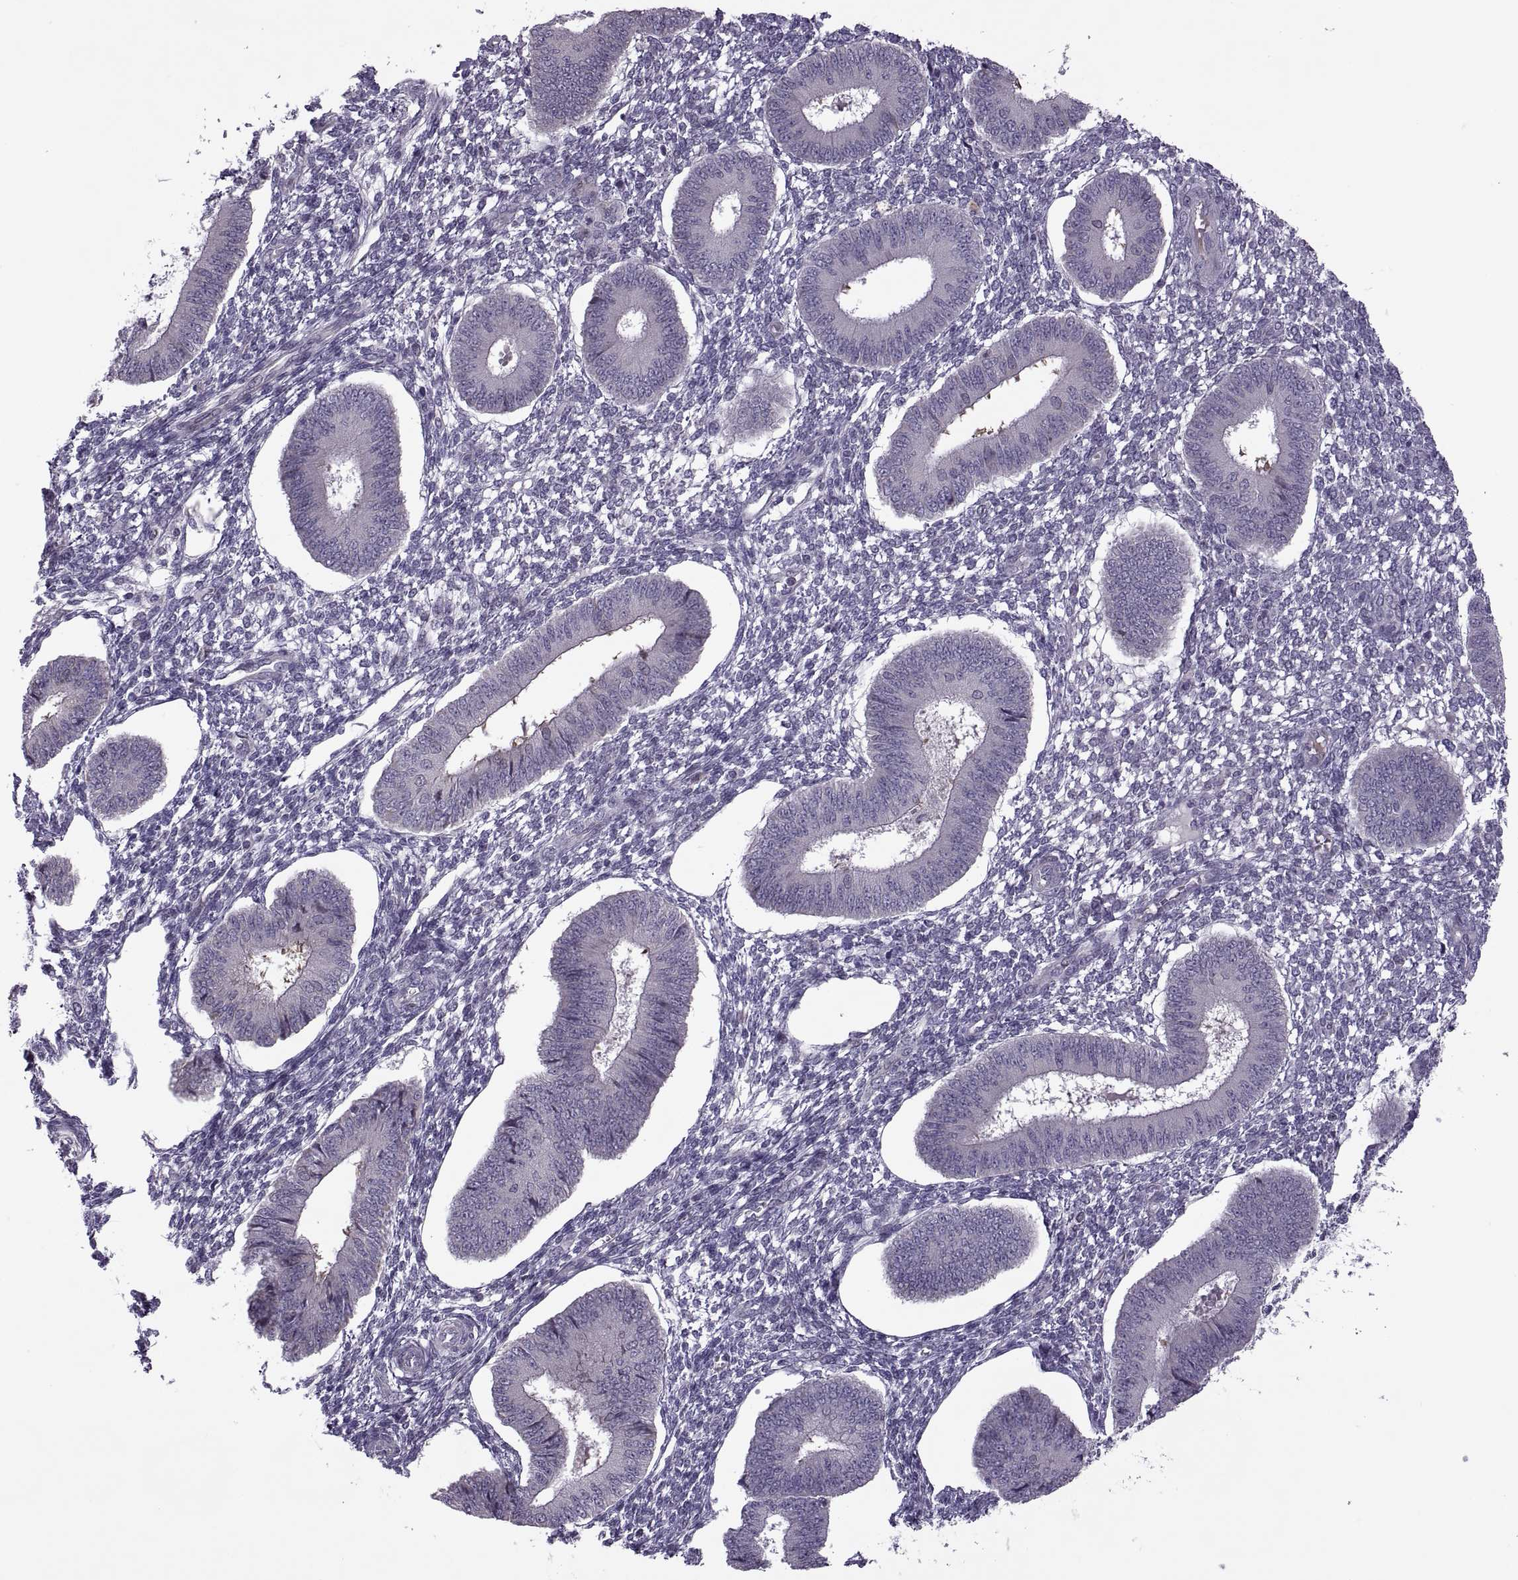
{"staining": {"intensity": "negative", "quantity": "none", "location": "none"}, "tissue": "endometrium", "cell_type": "Cells in endometrial stroma", "image_type": "normal", "snomed": [{"axis": "morphology", "description": "Normal tissue, NOS"}, {"axis": "topography", "description": "Endometrium"}], "caption": "Cells in endometrial stroma show no significant protein staining in normal endometrium. (Immunohistochemistry, brightfield microscopy, high magnification).", "gene": "ODF3", "patient": {"sex": "female", "age": 42}}